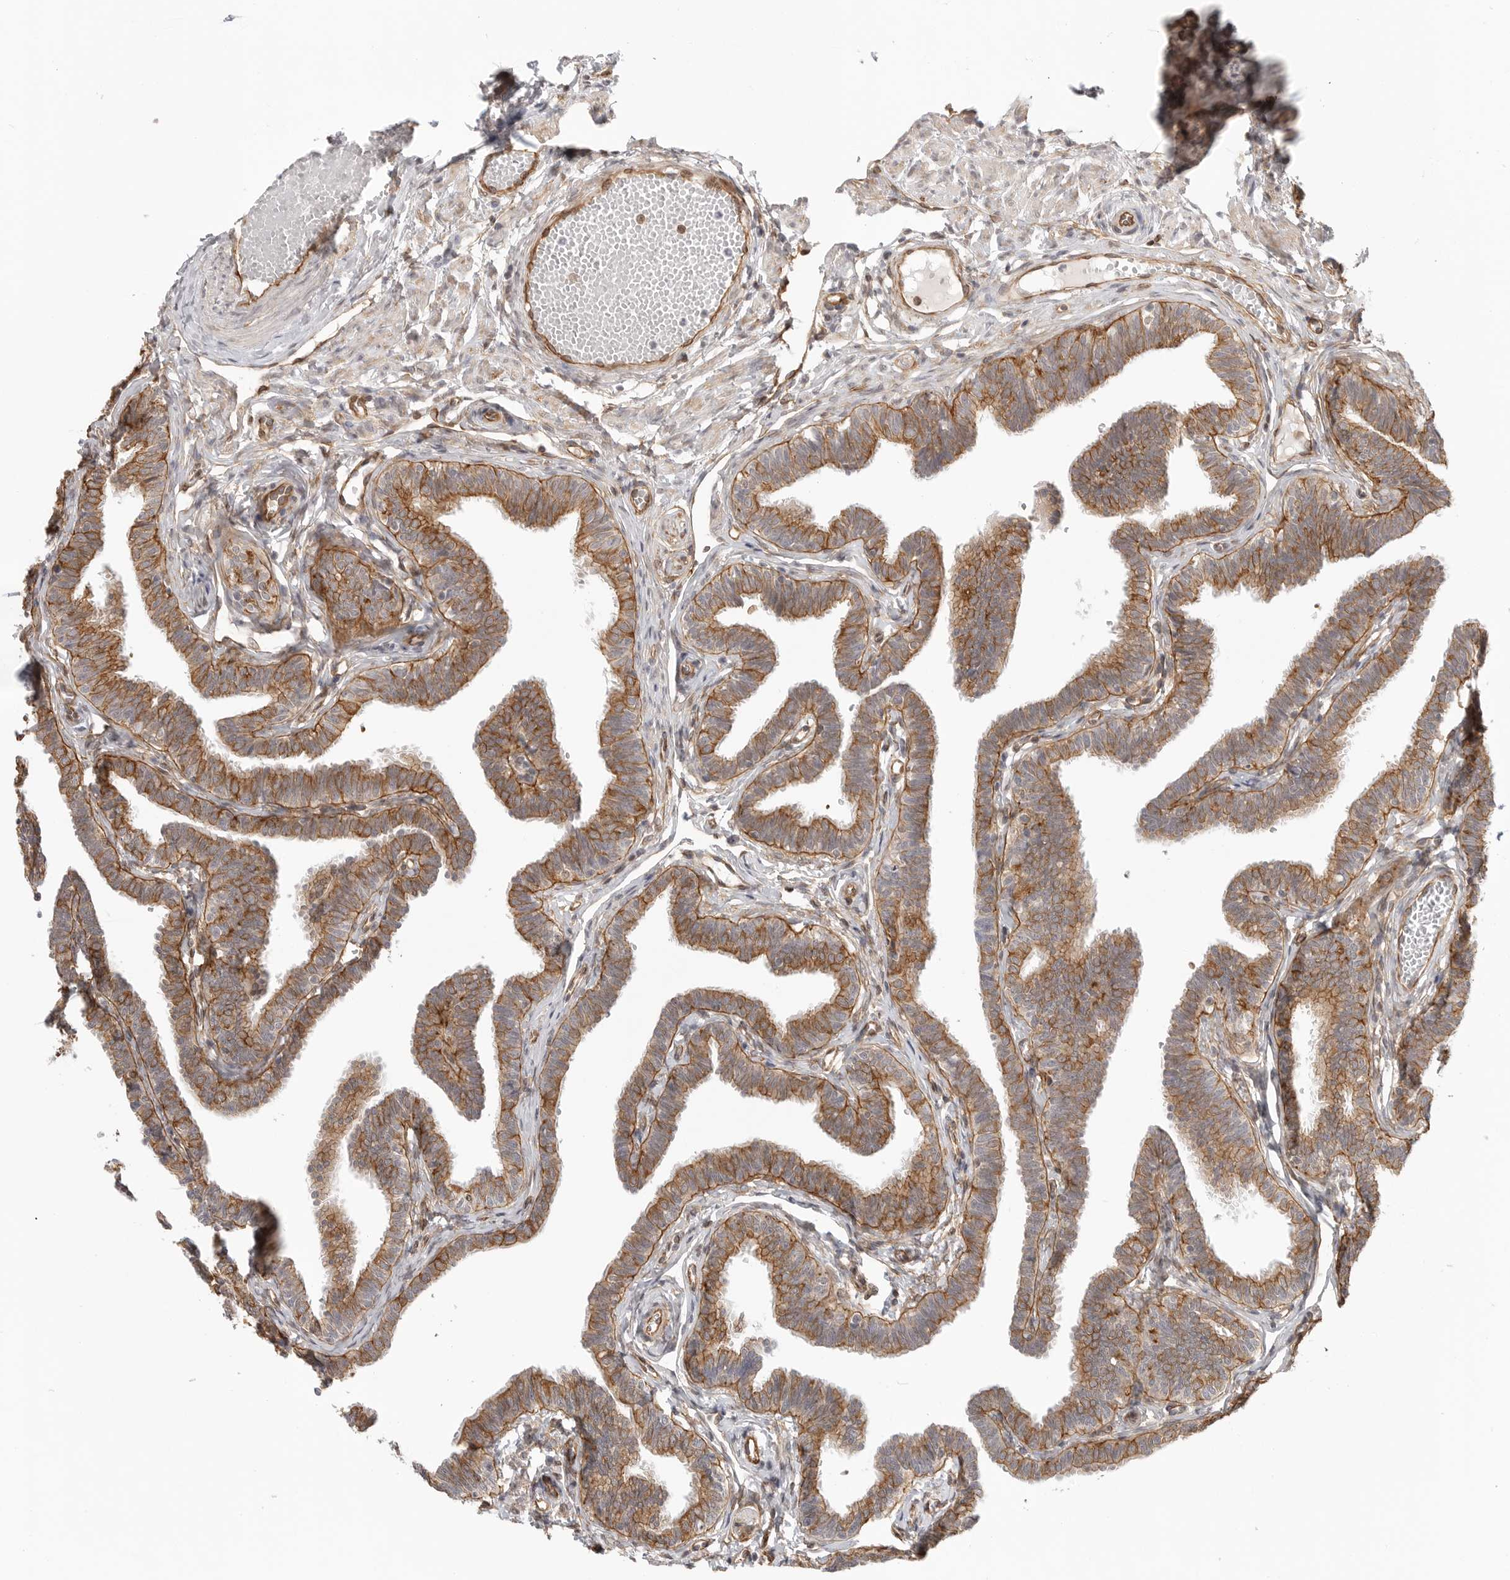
{"staining": {"intensity": "moderate", "quantity": ">75%", "location": "cytoplasmic/membranous"}, "tissue": "fallopian tube", "cell_type": "Glandular cells", "image_type": "normal", "snomed": [{"axis": "morphology", "description": "Normal tissue, NOS"}, {"axis": "topography", "description": "Fallopian tube"}, {"axis": "topography", "description": "Ovary"}], "caption": "Immunohistochemistry micrograph of unremarkable fallopian tube: human fallopian tube stained using IHC demonstrates medium levels of moderate protein expression localized specifically in the cytoplasmic/membranous of glandular cells, appearing as a cytoplasmic/membranous brown color.", "gene": "ATOH7", "patient": {"sex": "female", "age": 23}}